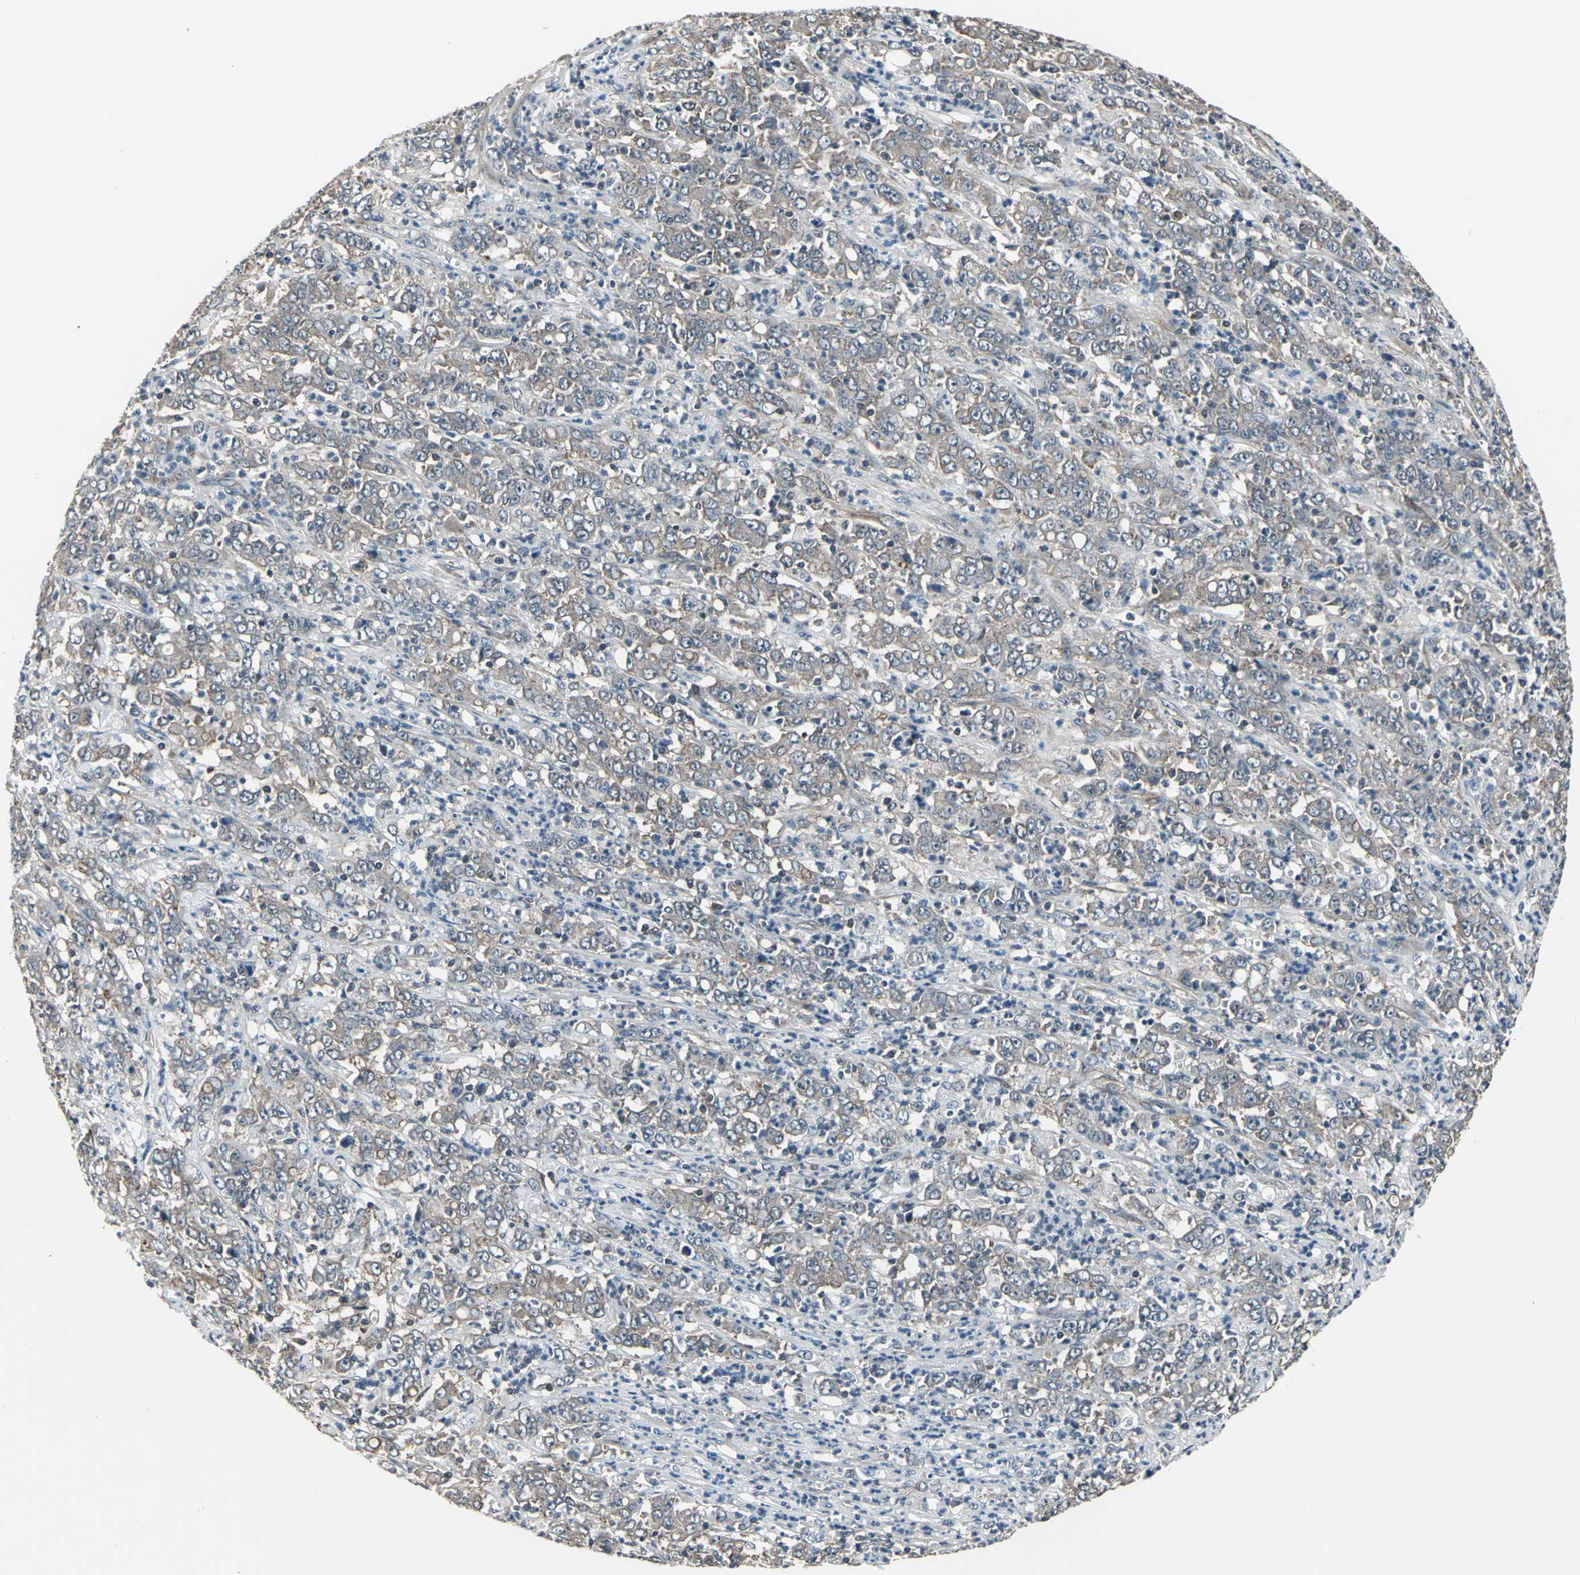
{"staining": {"intensity": "moderate", "quantity": ">75%", "location": "cytoplasmic/membranous"}, "tissue": "stomach cancer", "cell_type": "Tumor cells", "image_type": "cancer", "snomed": [{"axis": "morphology", "description": "Adenocarcinoma, NOS"}, {"axis": "topography", "description": "Stomach, lower"}], "caption": "Immunohistochemistry (DAB (3,3'-diaminobenzidine)) staining of human stomach cancer (adenocarcinoma) displays moderate cytoplasmic/membranous protein expression in about >75% of tumor cells.", "gene": "PFDN1", "patient": {"sex": "female", "age": 71}}